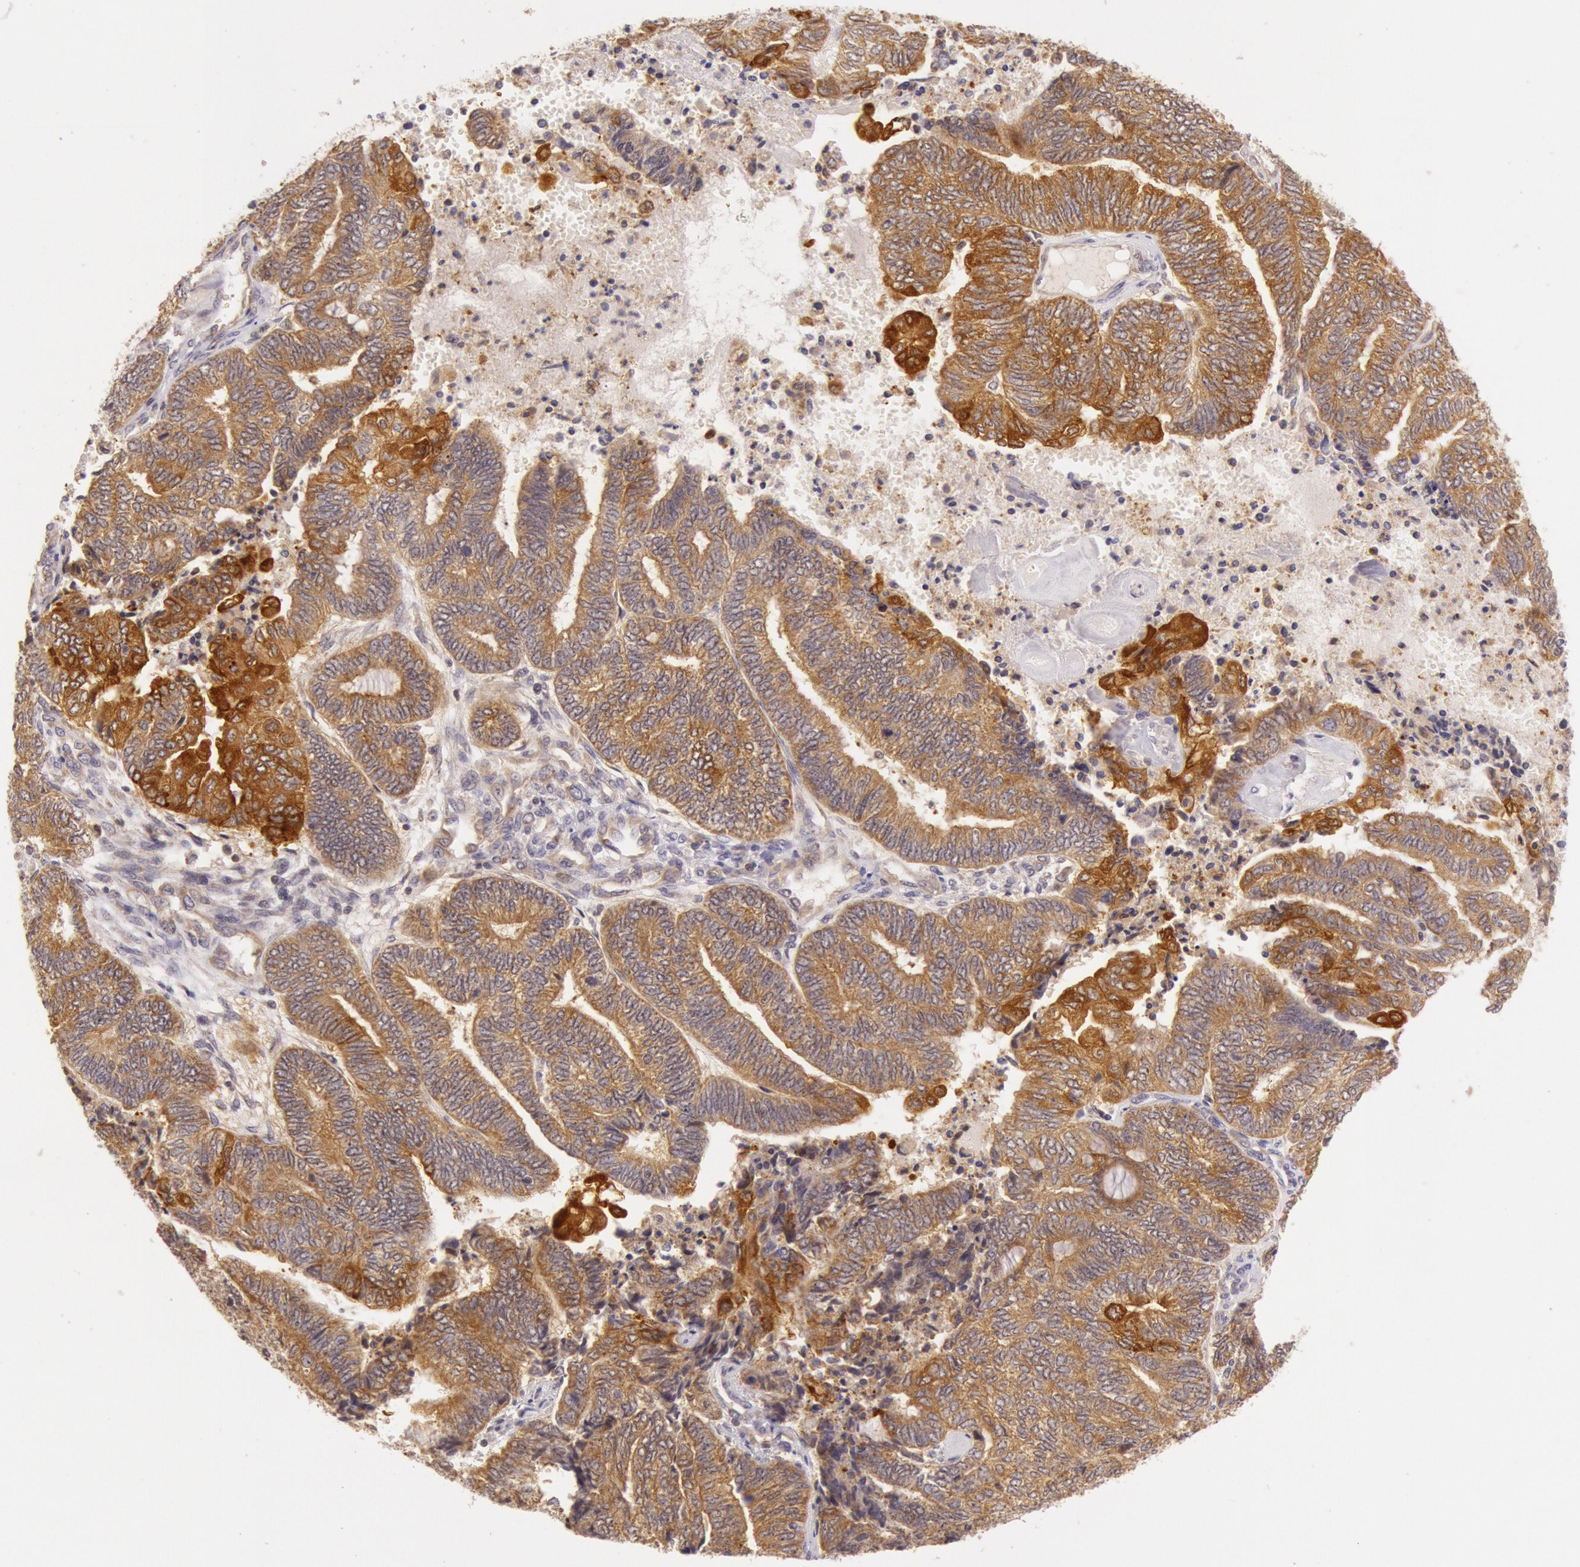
{"staining": {"intensity": "strong", "quantity": ">75%", "location": "cytoplasmic/membranous"}, "tissue": "endometrial cancer", "cell_type": "Tumor cells", "image_type": "cancer", "snomed": [{"axis": "morphology", "description": "Adenocarcinoma, NOS"}, {"axis": "topography", "description": "Uterus"}, {"axis": "topography", "description": "Endometrium"}], "caption": "There is high levels of strong cytoplasmic/membranous positivity in tumor cells of endometrial cancer (adenocarcinoma), as demonstrated by immunohistochemical staining (brown color).", "gene": "CDK16", "patient": {"sex": "female", "age": 70}}